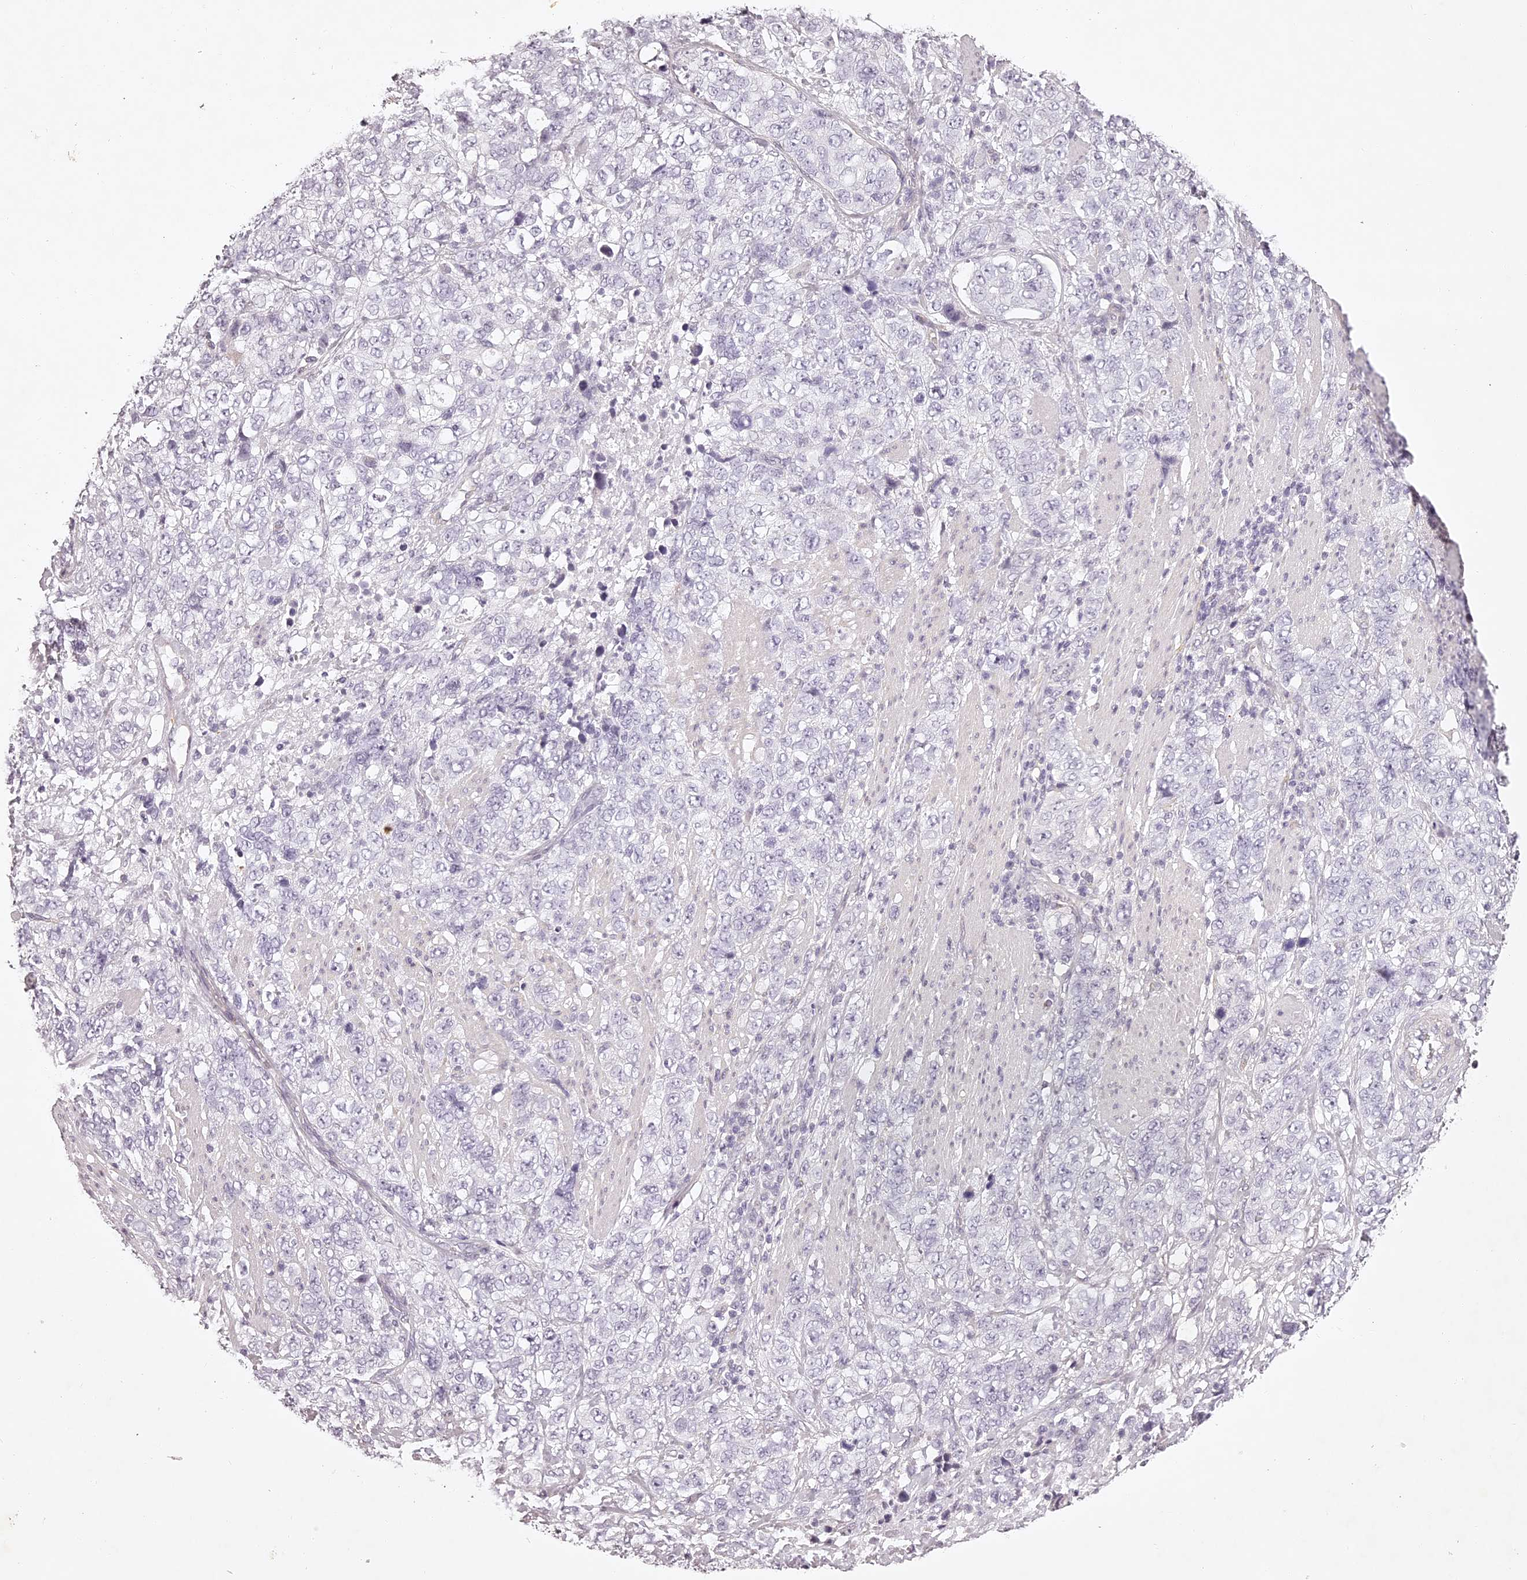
{"staining": {"intensity": "negative", "quantity": "none", "location": "none"}, "tissue": "stomach cancer", "cell_type": "Tumor cells", "image_type": "cancer", "snomed": [{"axis": "morphology", "description": "Adenocarcinoma, NOS"}, {"axis": "topography", "description": "Stomach"}], "caption": "This is a photomicrograph of immunohistochemistry staining of stomach cancer (adenocarcinoma), which shows no positivity in tumor cells.", "gene": "ELAPOR1", "patient": {"sex": "male", "age": 48}}